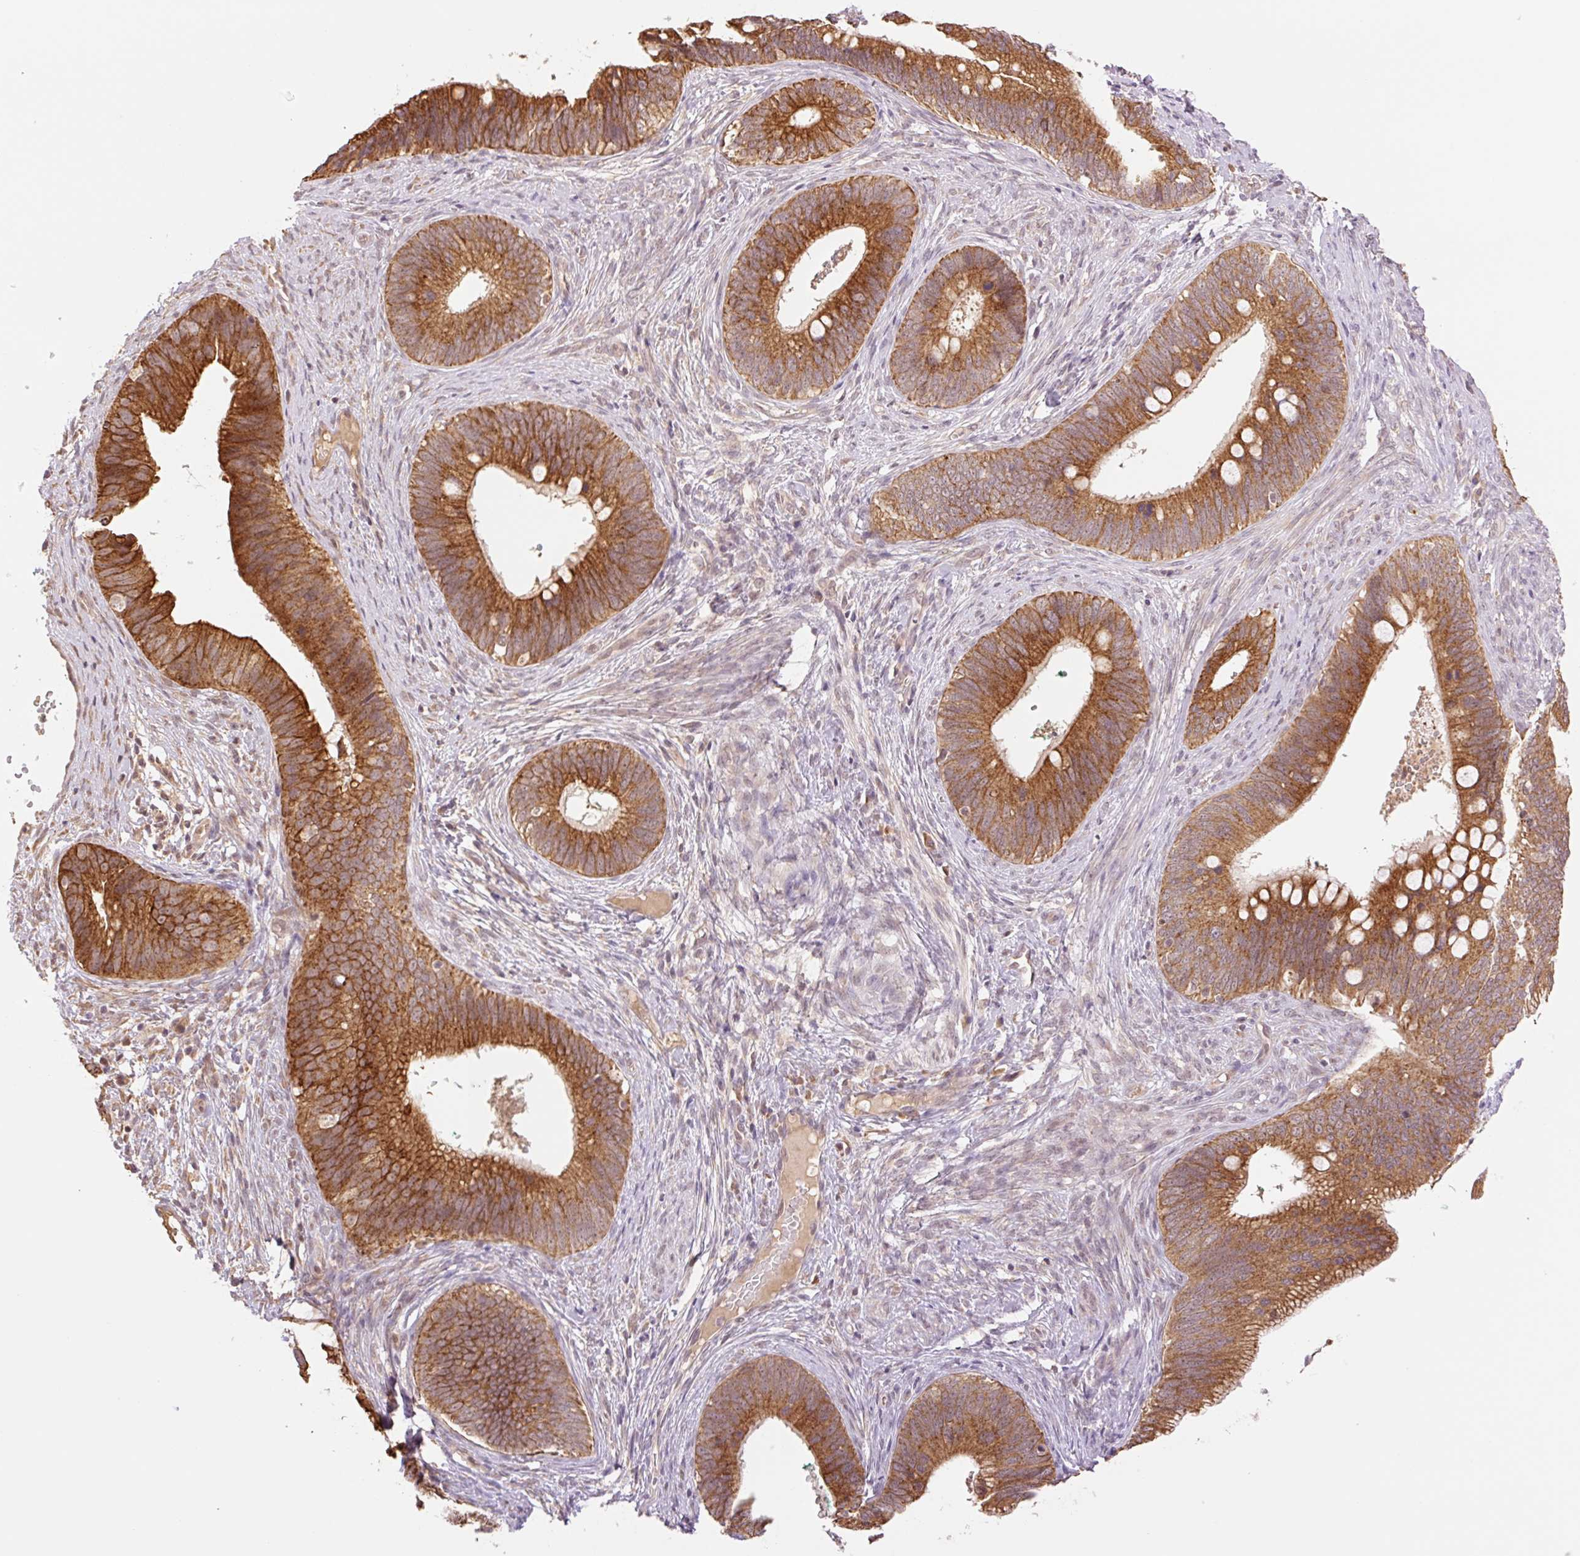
{"staining": {"intensity": "strong", "quantity": ">75%", "location": "cytoplasmic/membranous"}, "tissue": "cervical cancer", "cell_type": "Tumor cells", "image_type": "cancer", "snomed": [{"axis": "morphology", "description": "Adenocarcinoma, NOS"}, {"axis": "topography", "description": "Cervix"}], "caption": "Immunohistochemical staining of cervical adenocarcinoma displays high levels of strong cytoplasmic/membranous positivity in approximately >75% of tumor cells.", "gene": "YJU2B", "patient": {"sex": "female", "age": 42}}